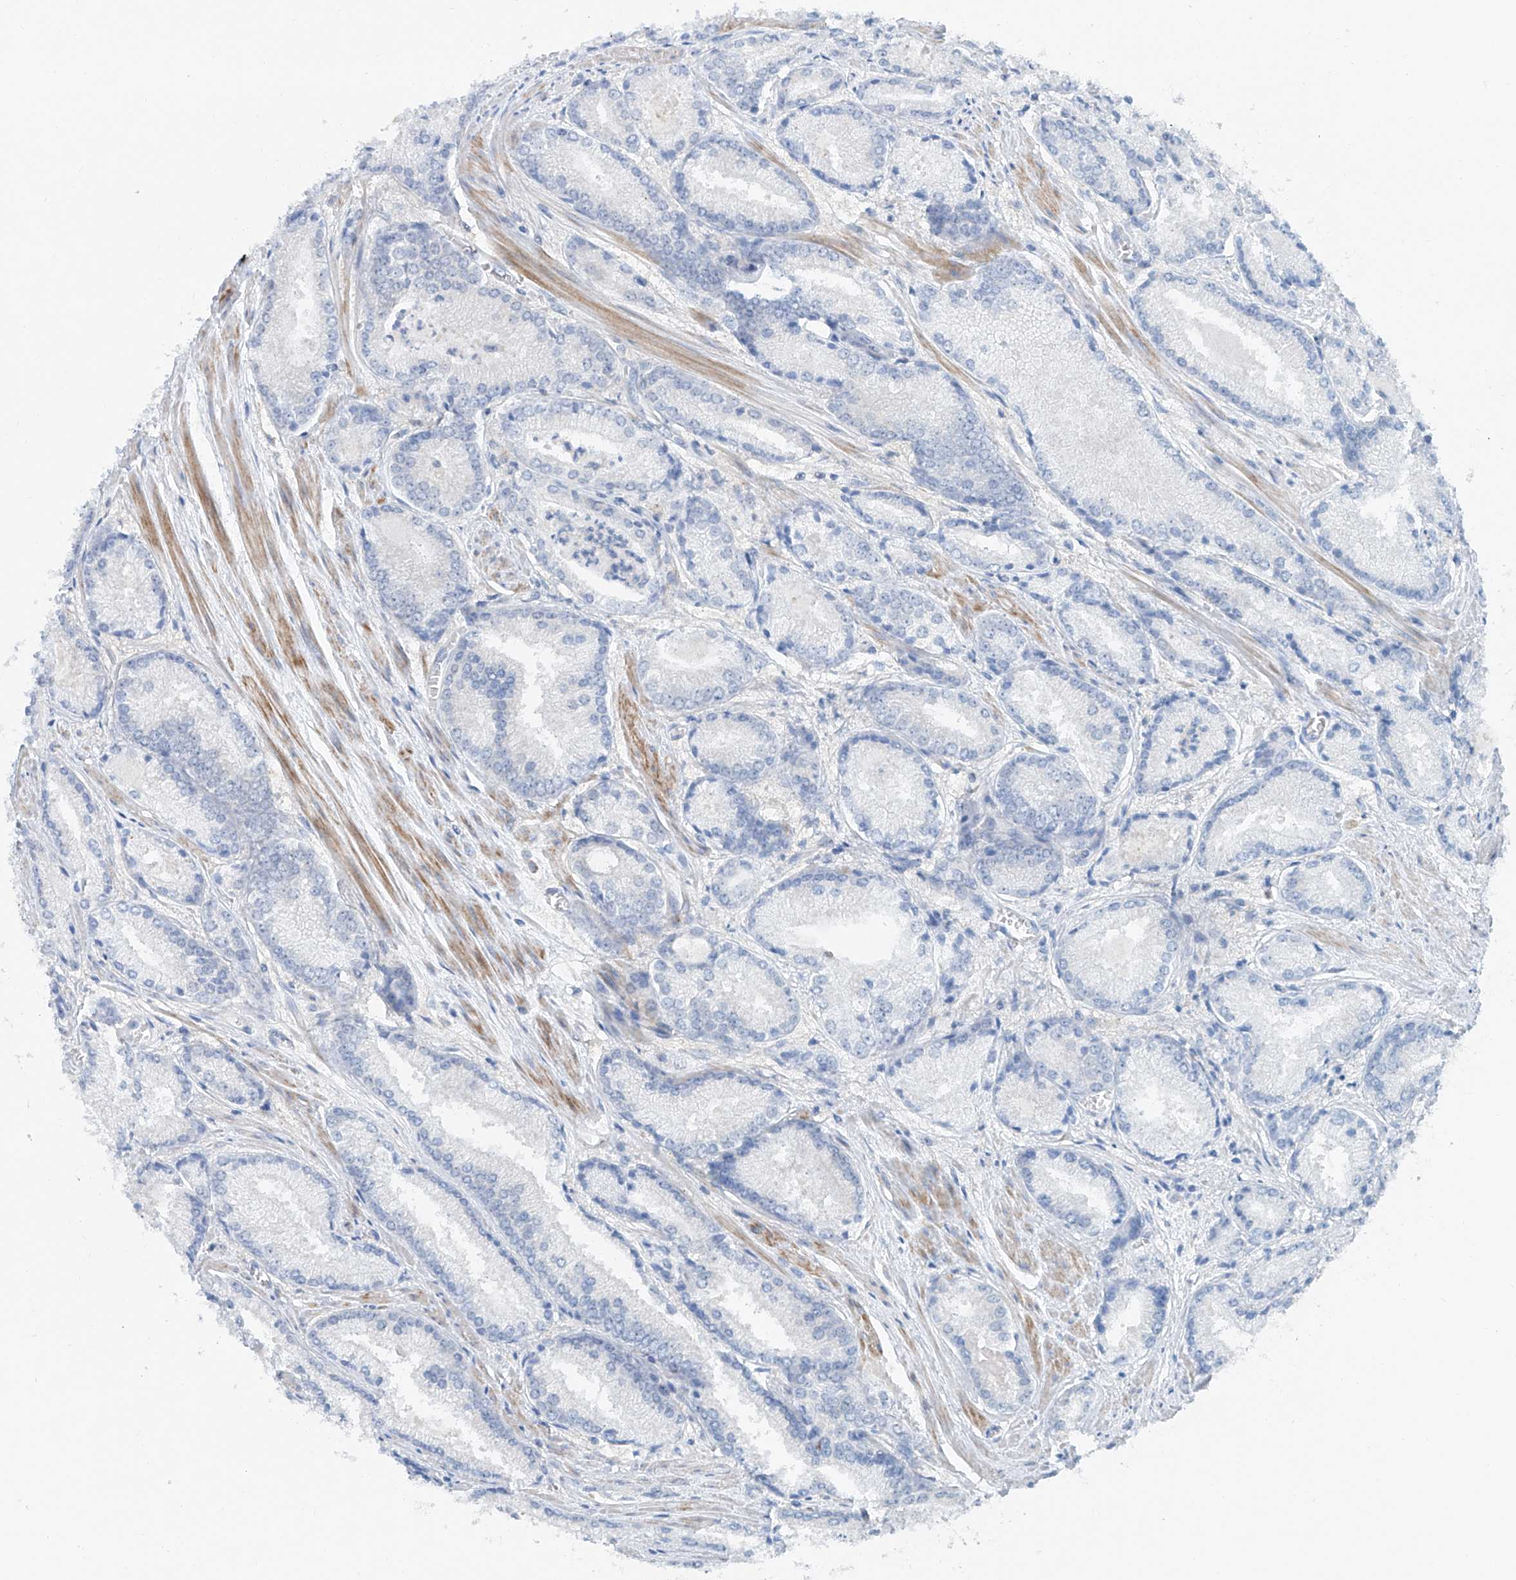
{"staining": {"intensity": "negative", "quantity": "none", "location": "none"}, "tissue": "prostate cancer", "cell_type": "Tumor cells", "image_type": "cancer", "snomed": [{"axis": "morphology", "description": "Adenocarcinoma, Low grade"}, {"axis": "topography", "description": "Prostate"}], "caption": "Immunohistochemistry (IHC) image of neoplastic tissue: prostate adenocarcinoma (low-grade) stained with DAB shows no significant protein staining in tumor cells.", "gene": "ANKRD34A", "patient": {"sex": "male", "age": 54}}